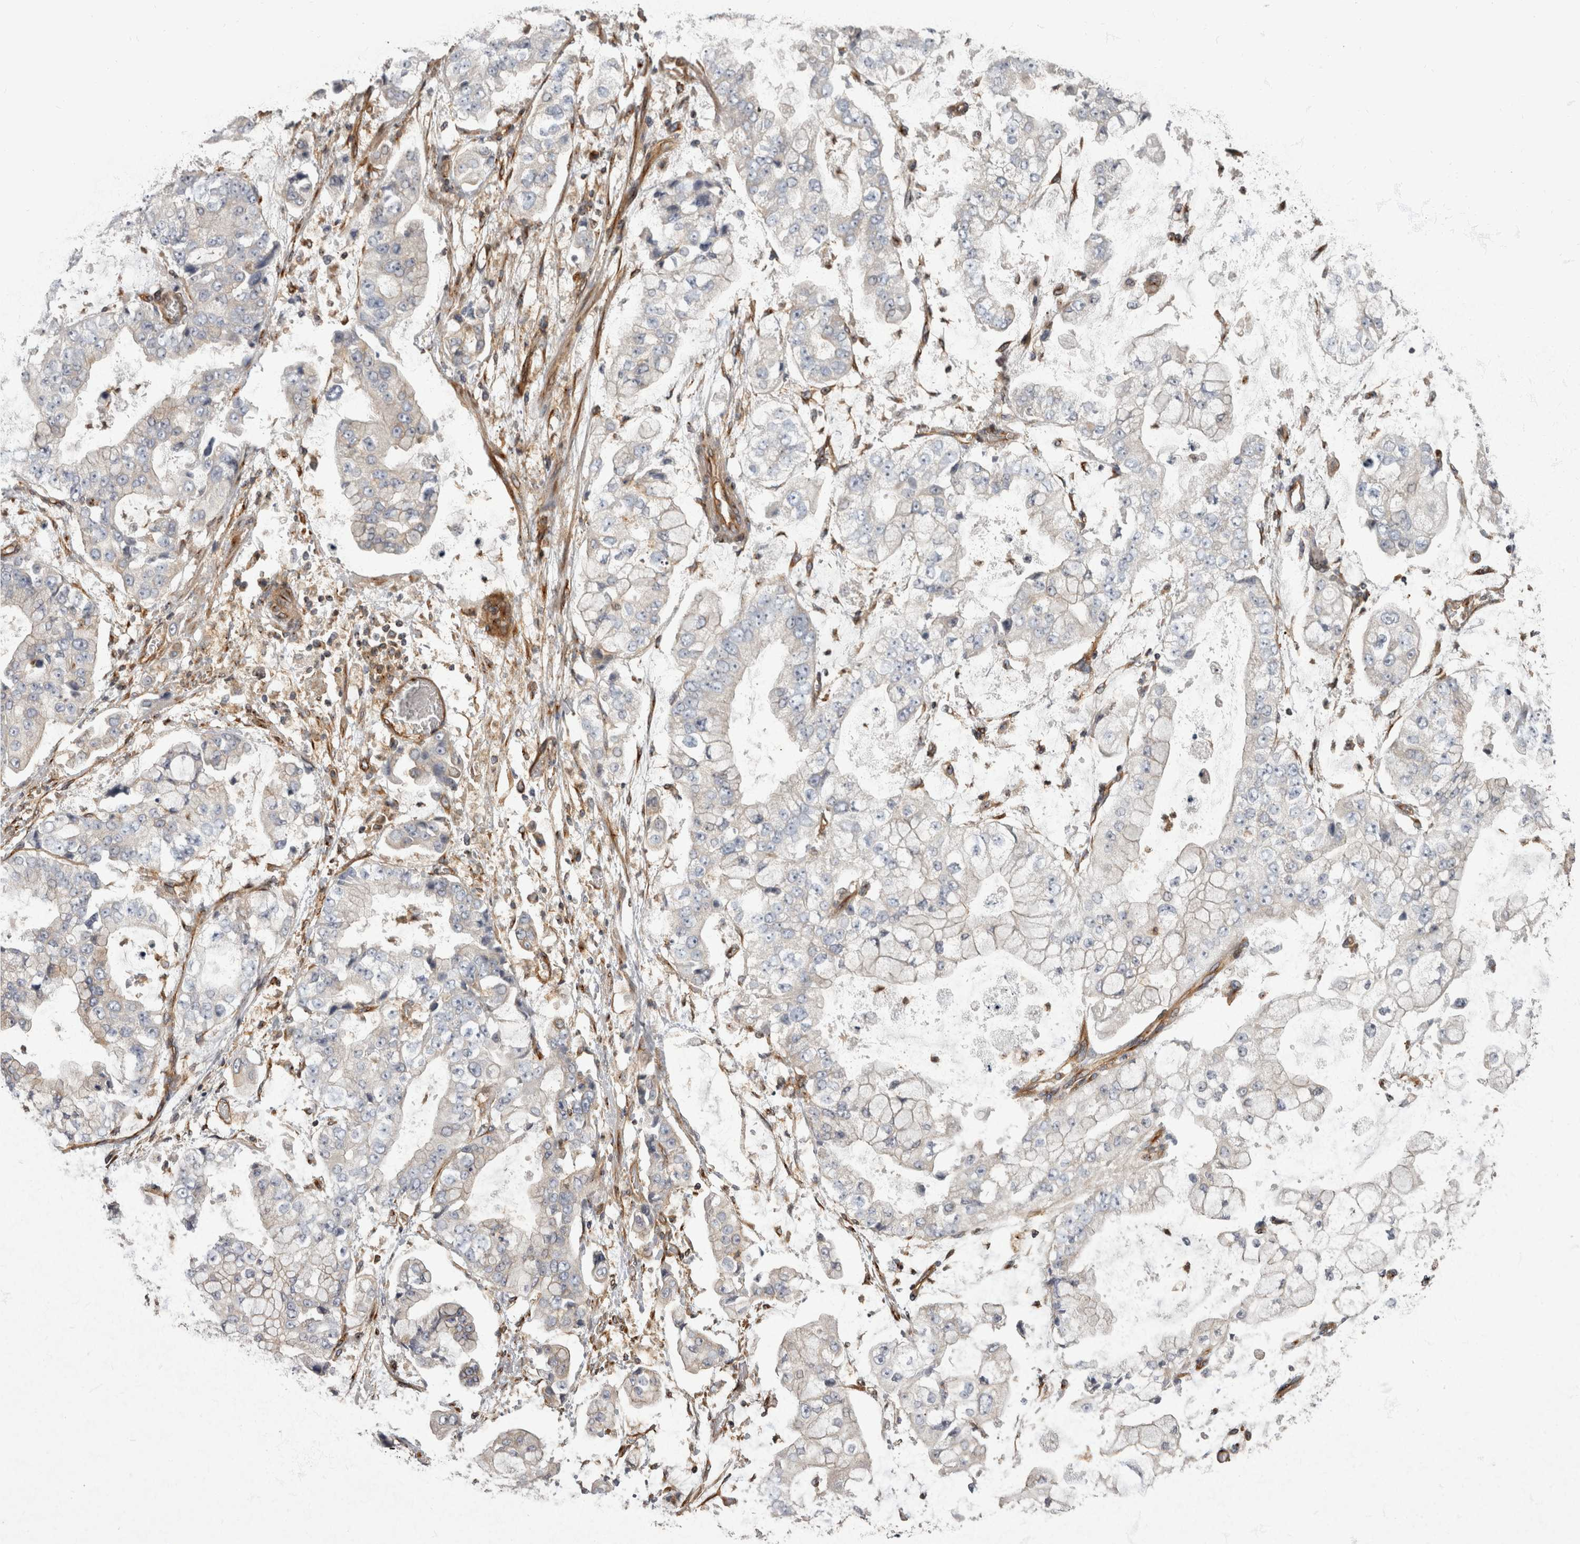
{"staining": {"intensity": "negative", "quantity": "none", "location": "none"}, "tissue": "stomach cancer", "cell_type": "Tumor cells", "image_type": "cancer", "snomed": [{"axis": "morphology", "description": "Adenocarcinoma, NOS"}, {"axis": "topography", "description": "Stomach"}], "caption": "Human stomach cancer (adenocarcinoma) stained for a protein using immunohistochemistry (IHC) shows no positivity in tumor cells.", "gene": "HOOK3", "patient": {"sex": "male", "age": 76}}